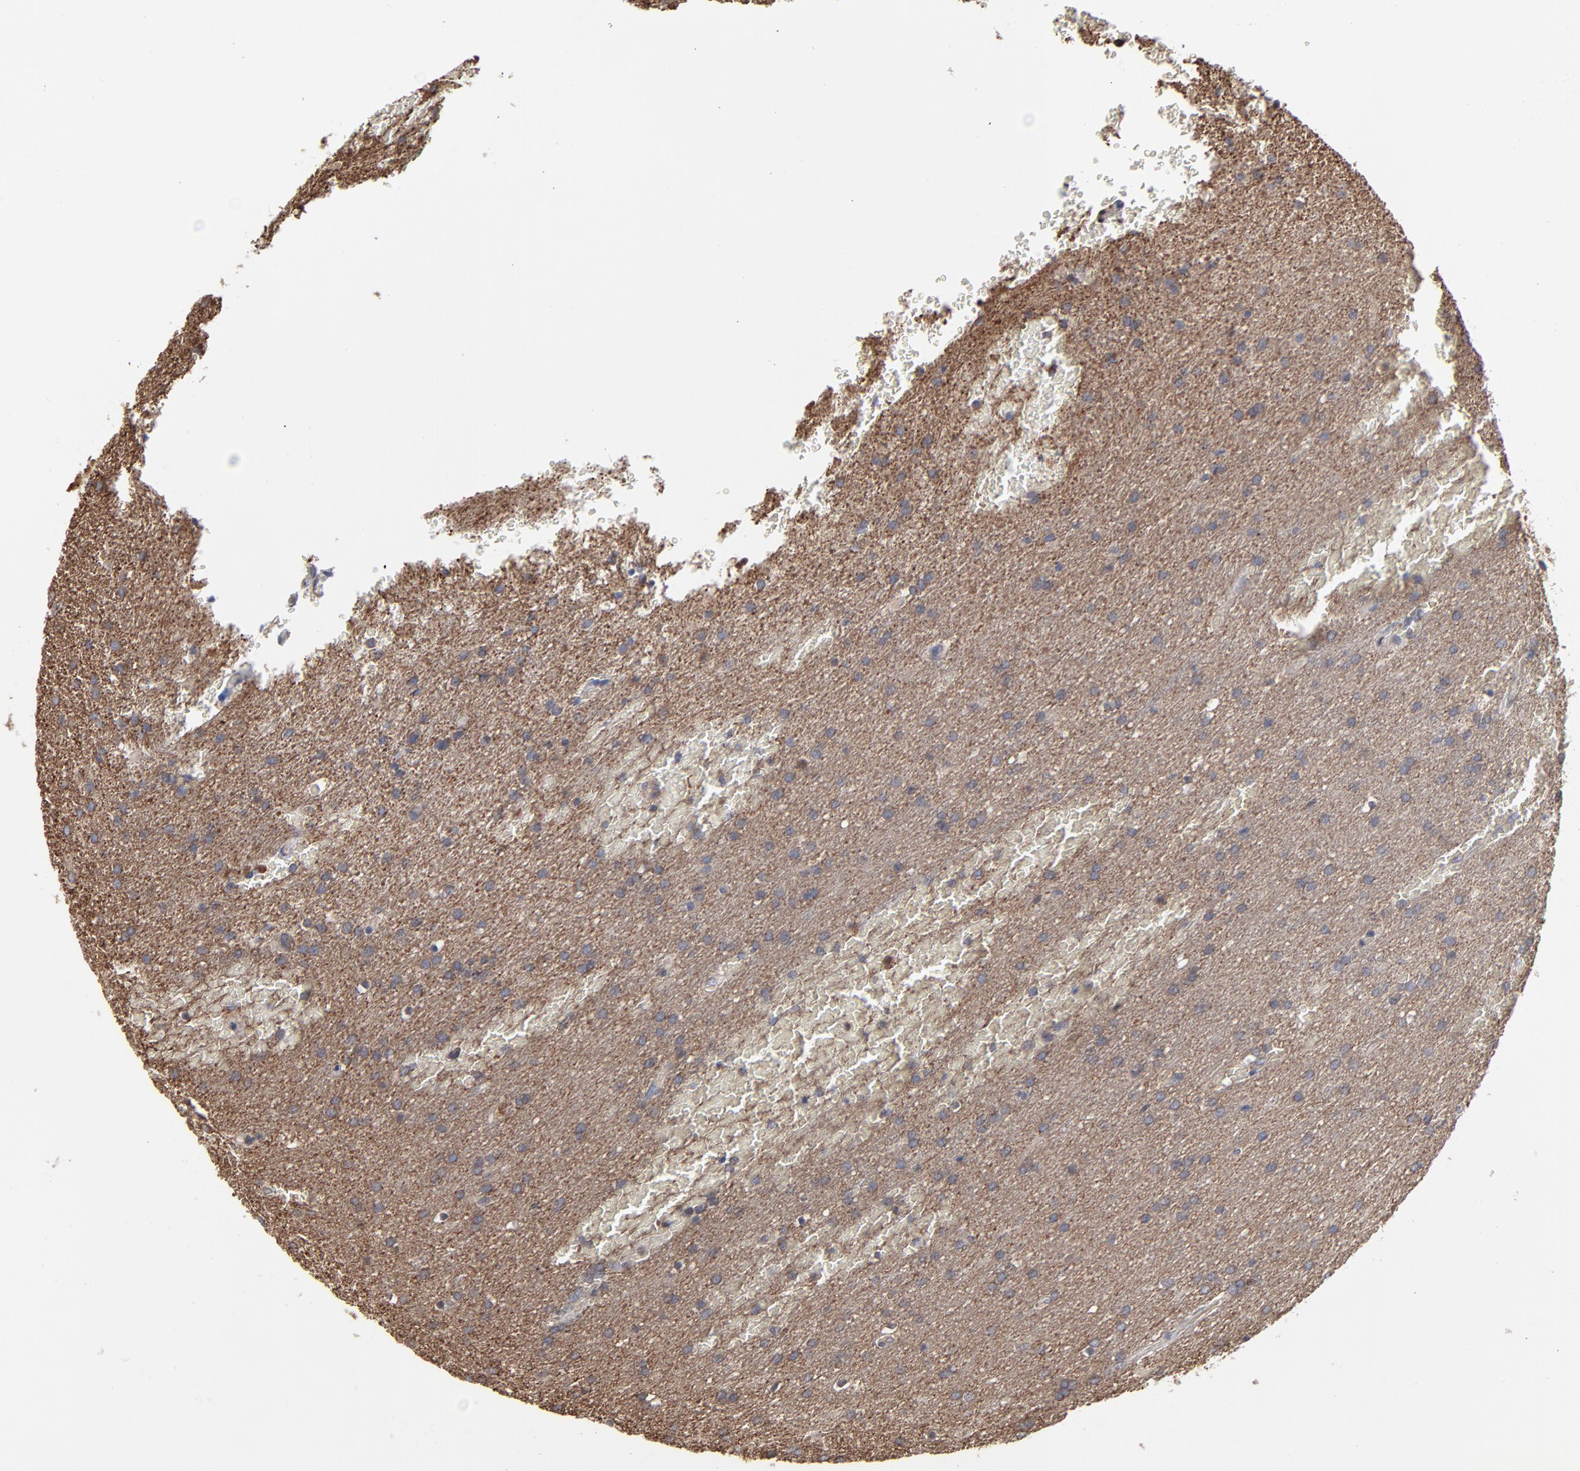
{"staining": {"intensity": "strong", "quantity": "<25%", "location": "cytoplasmic/membranous"}, "tissue": "glioma", "cell_type": "Tumor cells", "image_type": "cancer", "snomed": [{"axis": "morphology", "description": "Glioma, malignant, Low grade"}, {"axis": "topography", "description": "Brain"}], "caption": "Glioma stained with immunohistochemistry displays strong cytoplasmic/membranous positivity in about <25% of tumor cells.", "gene": "MAP2K1", "patient": {"sex": "female", "age": 32}}